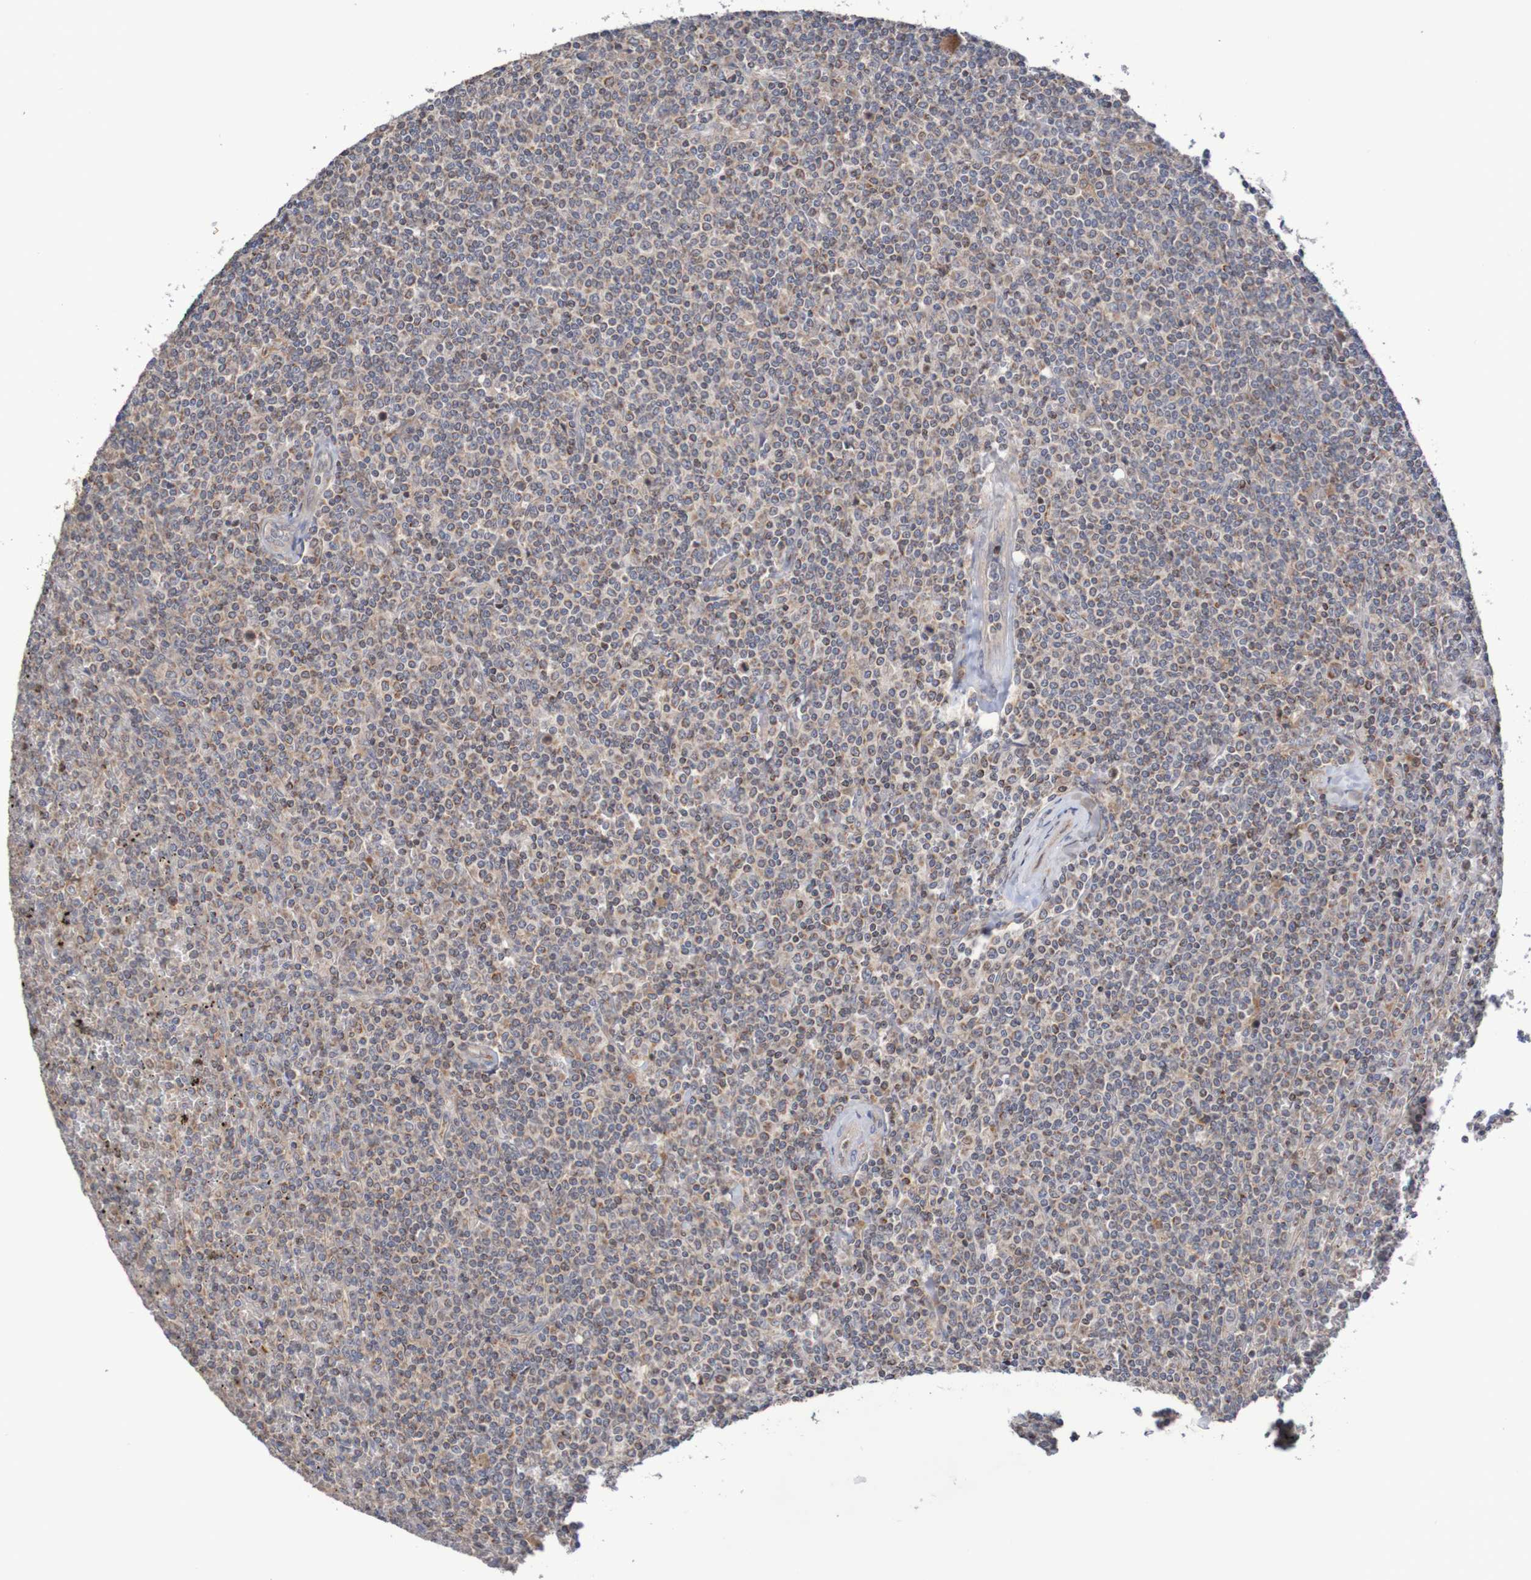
{"staining": {"intensity": "moderate", "quantity": "25%-75%", "location": "cytoplasmic/membranous"}, "tissue": "lymphoma", "cell_type": "Tumor cells", "image_type": "cancer", "snomed": [{"axis": "morphology", "description": "Malignant lymphoma, non-Hodgkin's type, Low grade"}, {"axis": "topography", "description": "Spleen"}], "caption": "Protein analysis of lymphoma tissue exhibits moderate cytoplasmic/membranous expression in about 25%-75% of tumor cells. (Brightfield microscopy of DAB IHC at high magnification).", "gene": "C3orf18", "patient": {"sex": "female", "age": 19}}